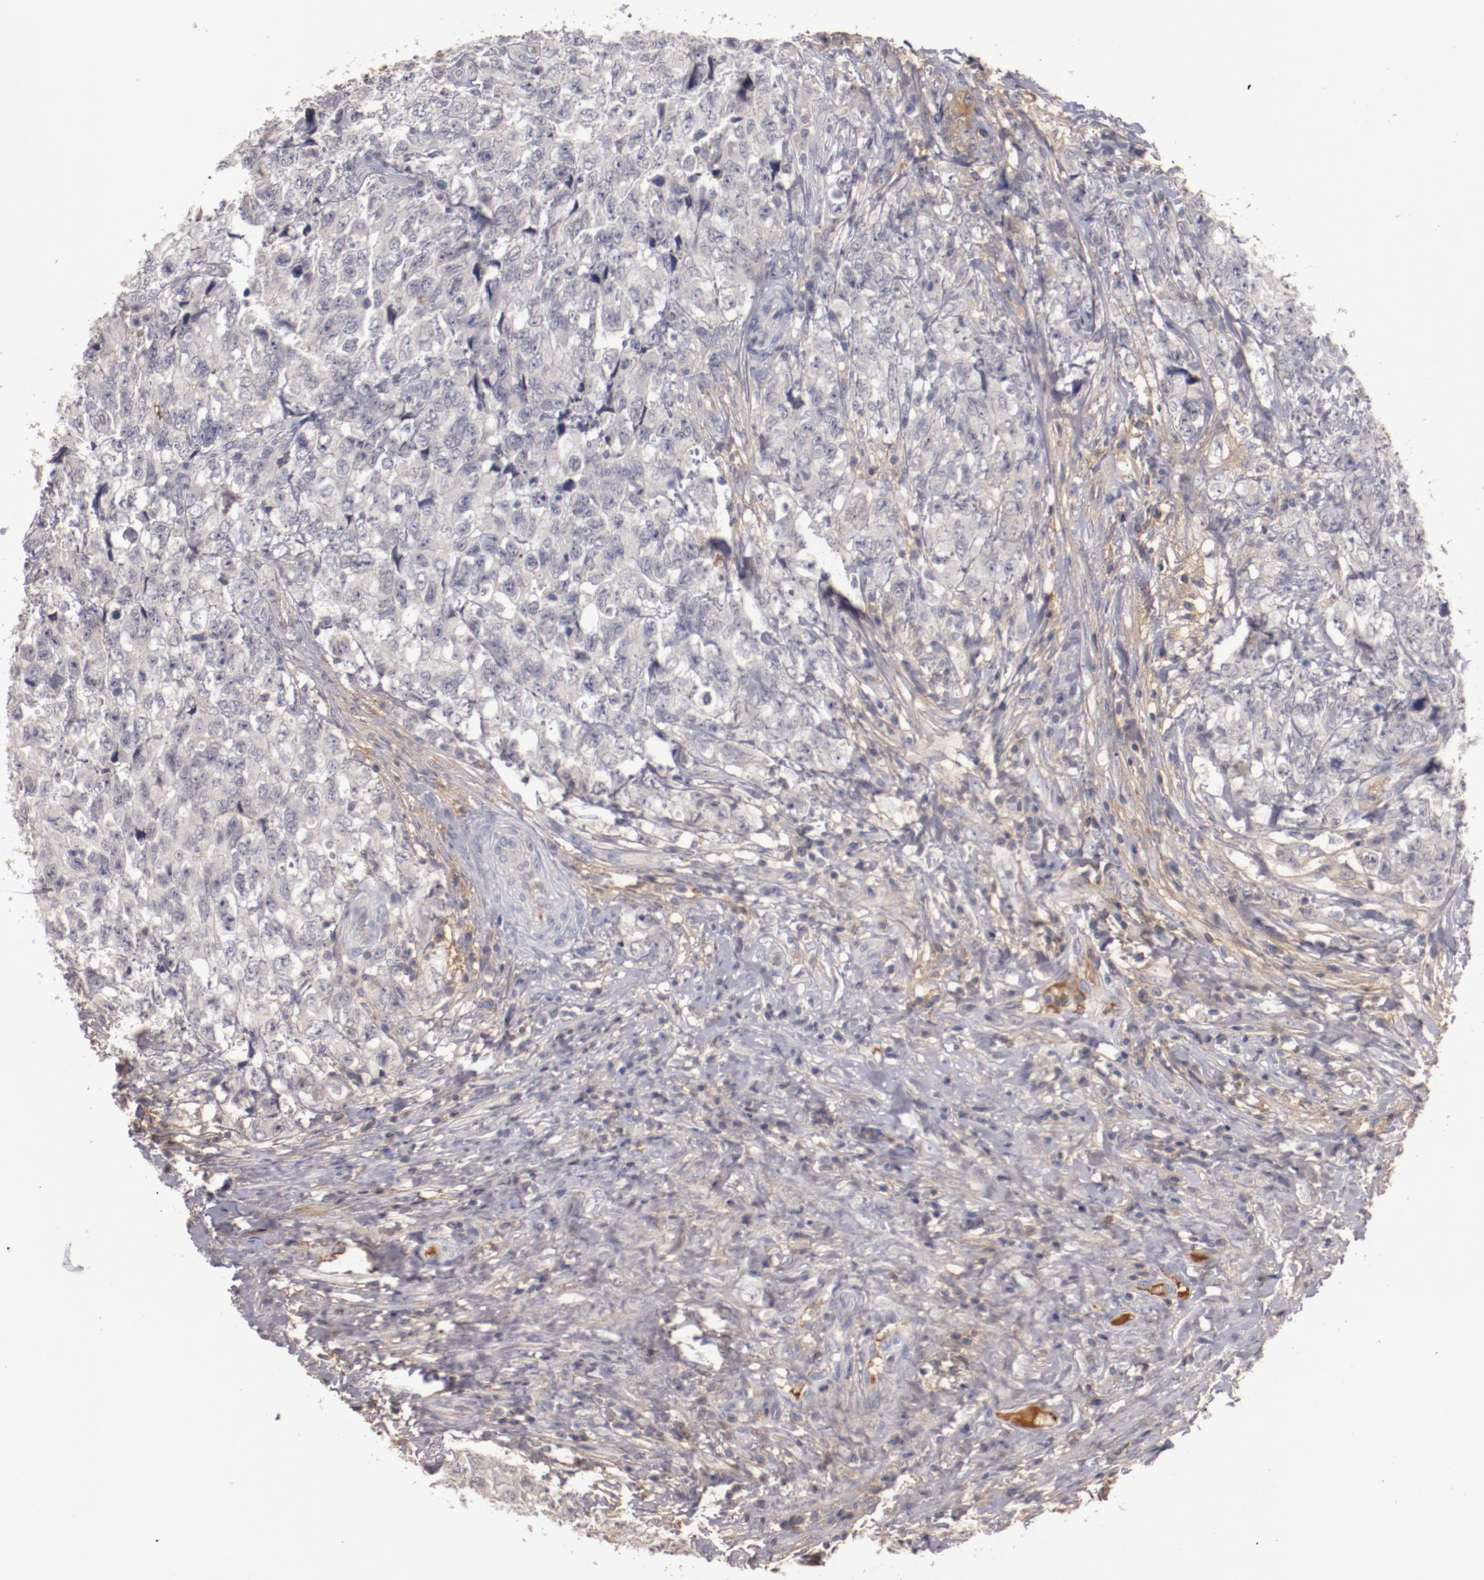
{"staining": {"intensity": "negative", "quantity": "none", "location": "none"}, "tissue": "testis cancer", "cell_type": "Tumor cells", "image_type": "cancer", "snomed": [{"axis": "morphology", "description": "Carcinoma, Embryonal, NOS"}, {"axis": "topography", "description": "Testis"}], "caption": "A photomicrograph of human testis embryonal carcinoma is negative for staining in tumor cells.", "gene": "MBL2", "patient": {"sex": "male", "age": 31}}